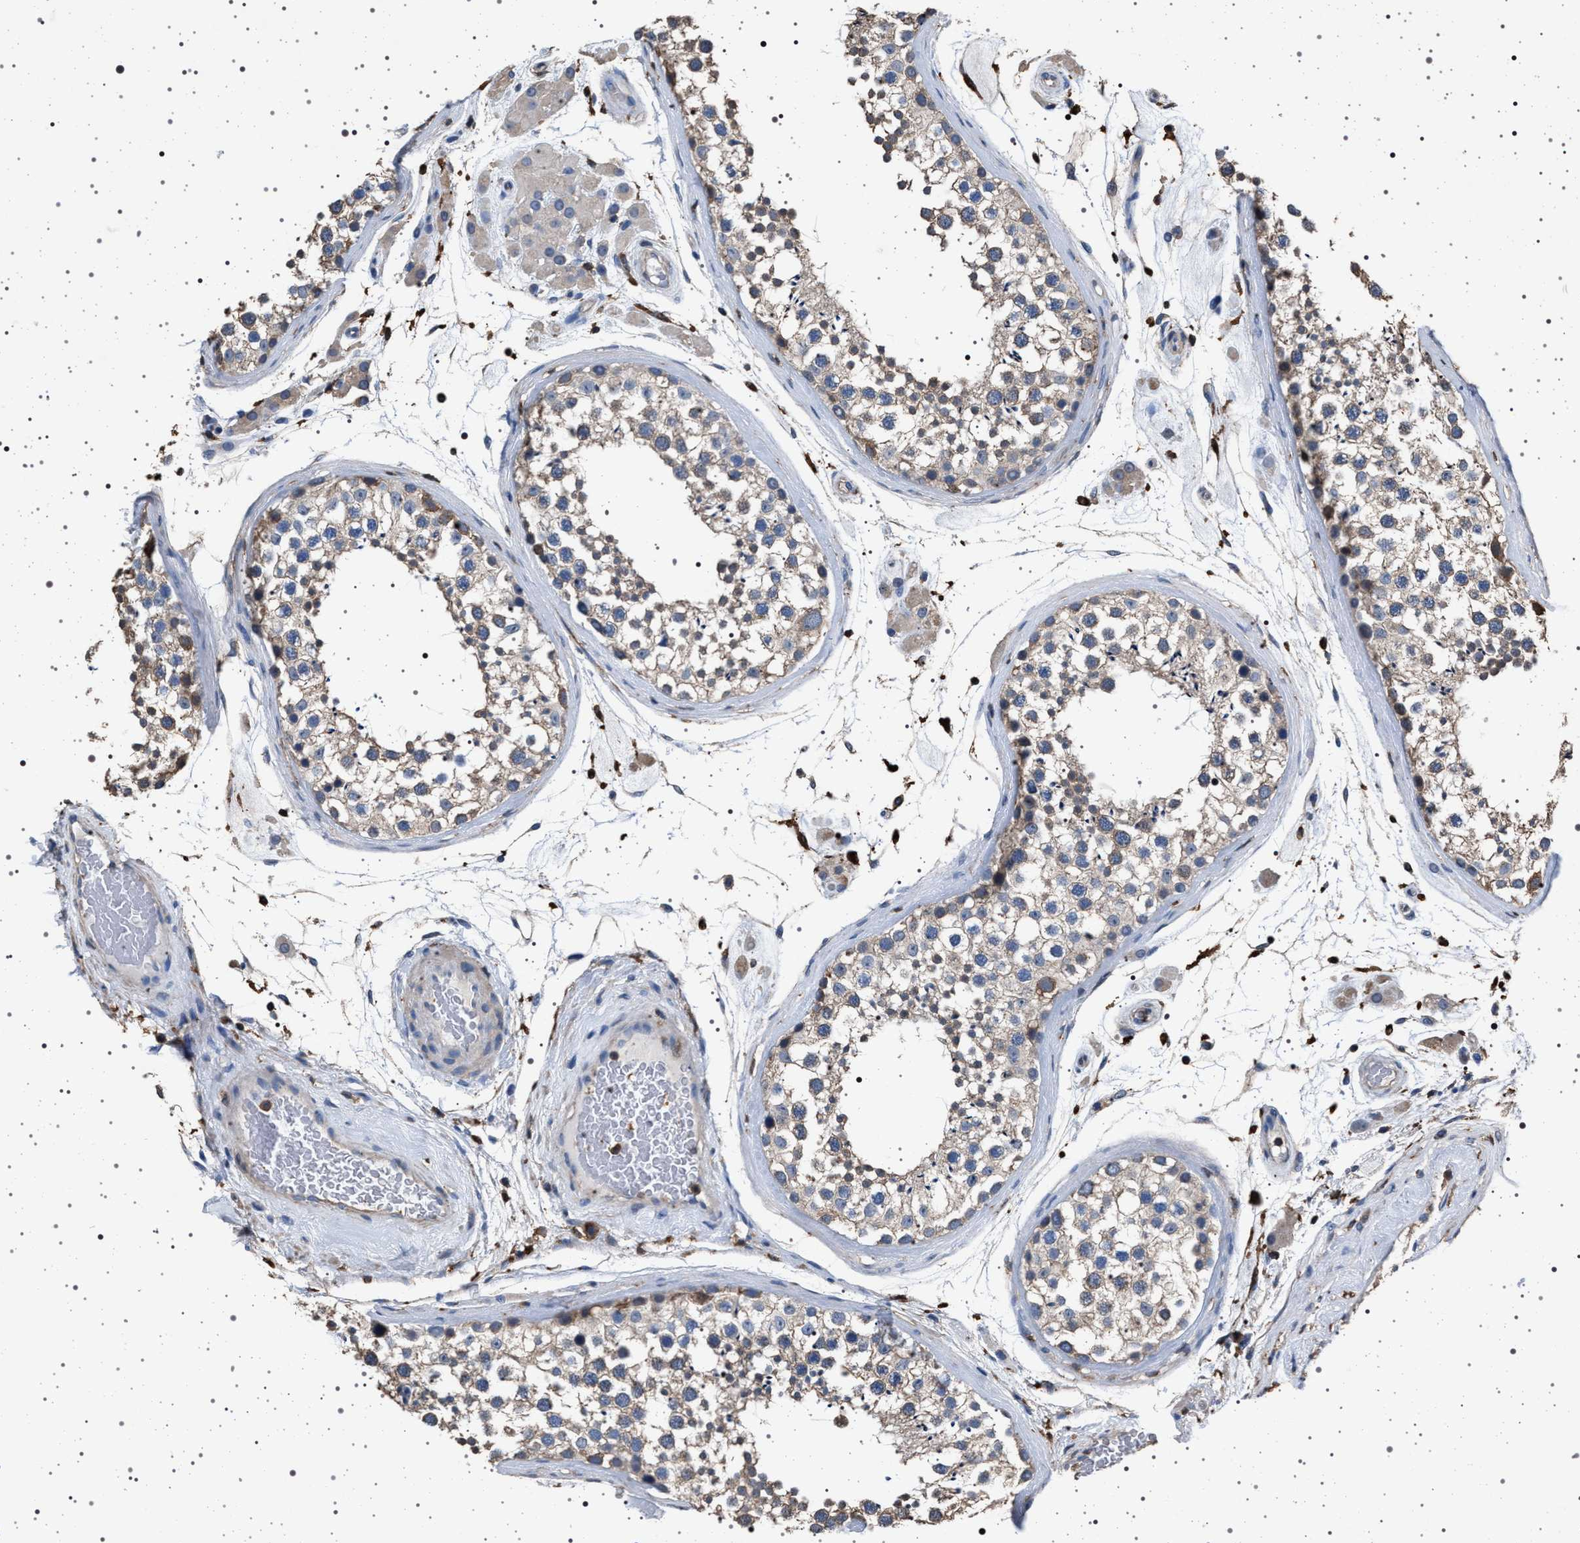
{"staining": {"intensity": "weak", "quantity": "25%-75%", "location": "cytoplasmic/membranous"}, "tissue": "testis", "cell_type": "Cells in seminiferous ducts", "image_type": "normal", "snomed": [{"axis": "morphology", "description": "Normal tissue, NOS"}, {"axis": "topography", "description": "Testis"}], "caption": "The image shows immunohistochemical staining of normal testis. There is weak cytoplasmic/membranous expression is identified in approximately 25%-75% of cells in seminiferous ducts.", "gene": "SMAP2", "patient": {"sex": "male", "age": 46}}